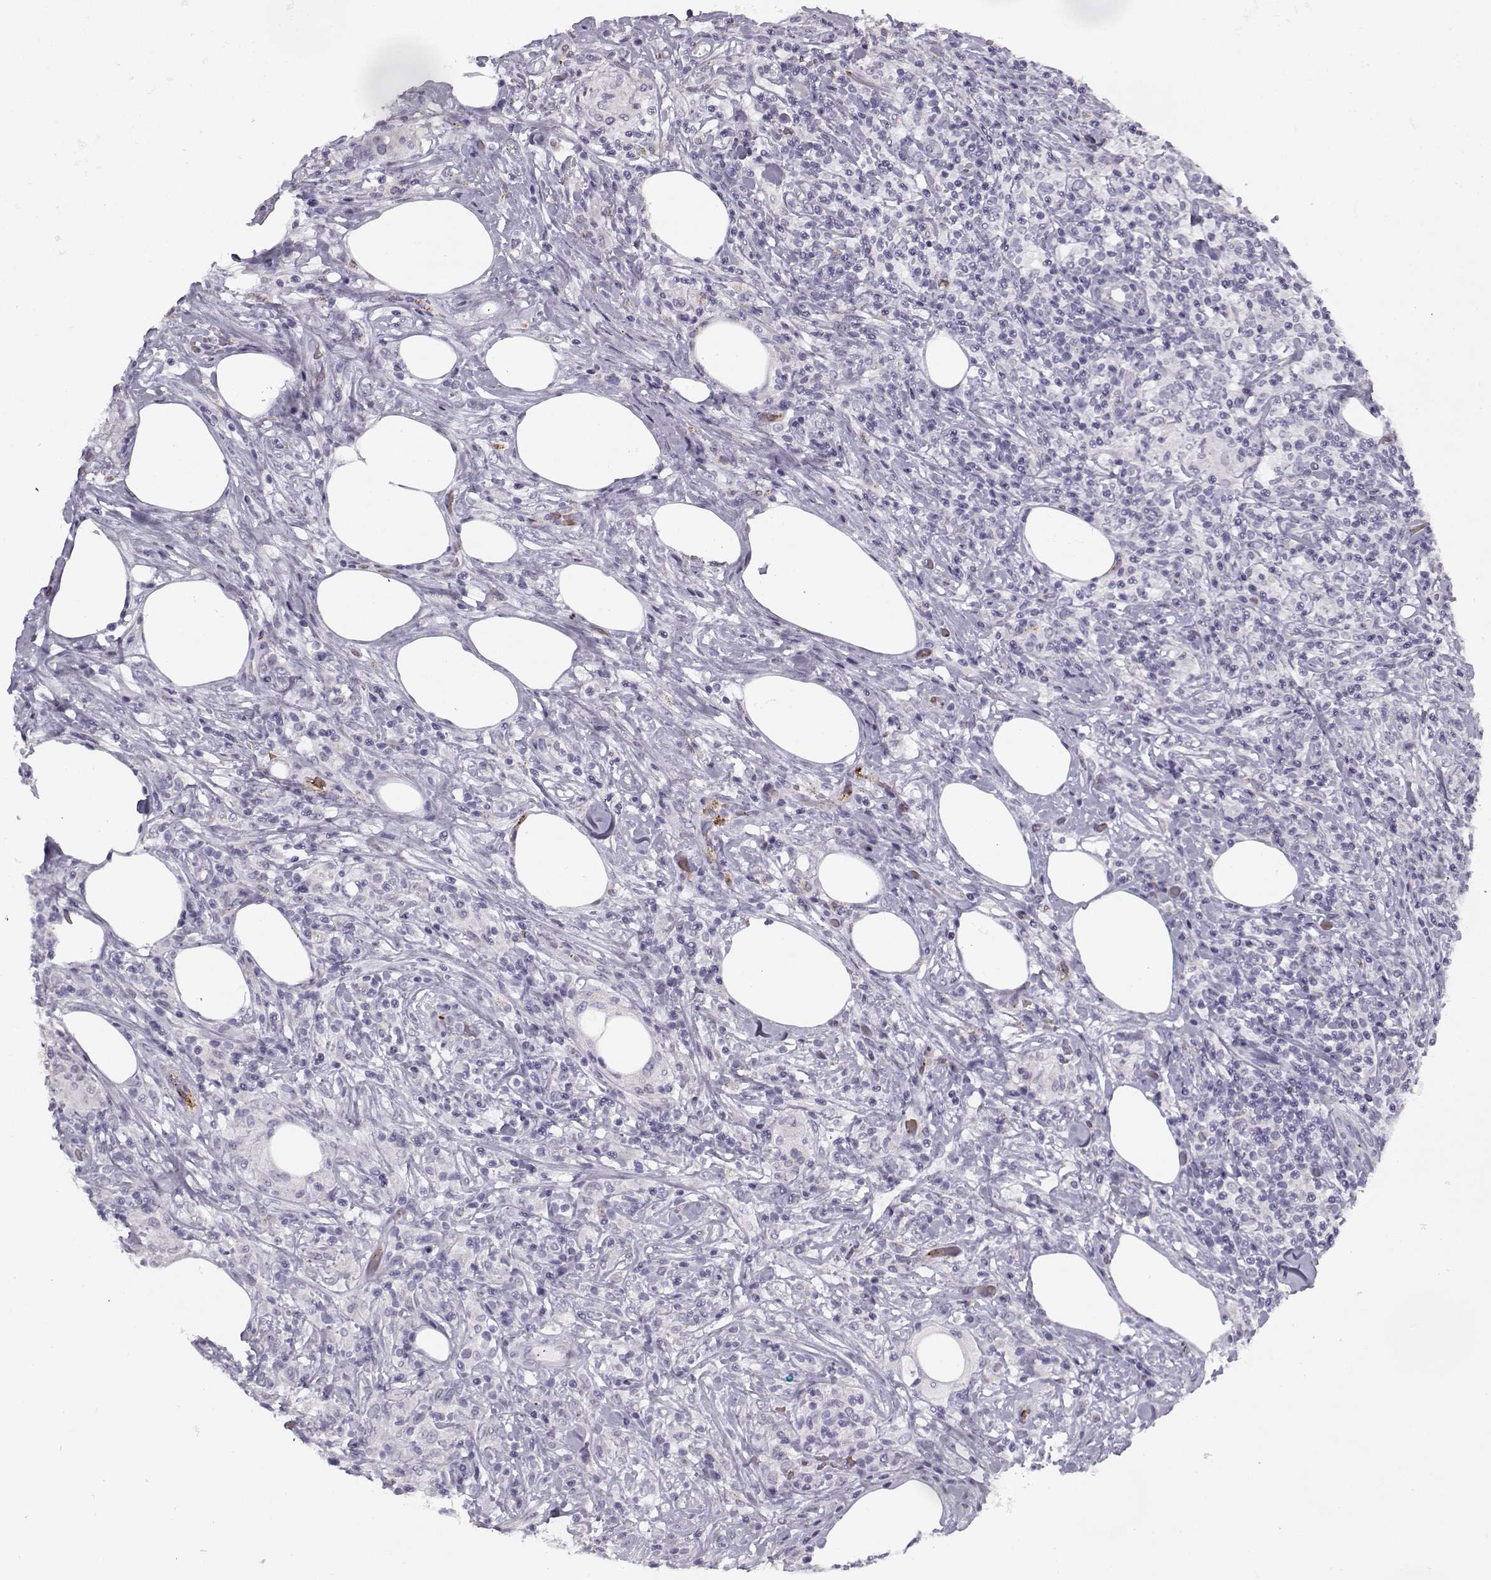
{"staining": {"intensity": "negative", "quantity": "none", "location": "none"}, "tissue": "lymphoma", "cell_type": "Tumor cells", "image_type": "cancer", "snomed": [{"axis": "morphology", "description": "Malignant lymphoma, non-Hodgkin's type, High grade"}, {"axis": "topography", "description": "Lymph node"}], "caption": "Immunohistochemistry (IHC) image of neoplastic tissue: lymphoma stained with DAB (3,3'-diaminobenzidine) reveals no significant protein positivity in tumor cells.", "gene": "SNCA", "patient": {"sex": "female", "age": 84}}